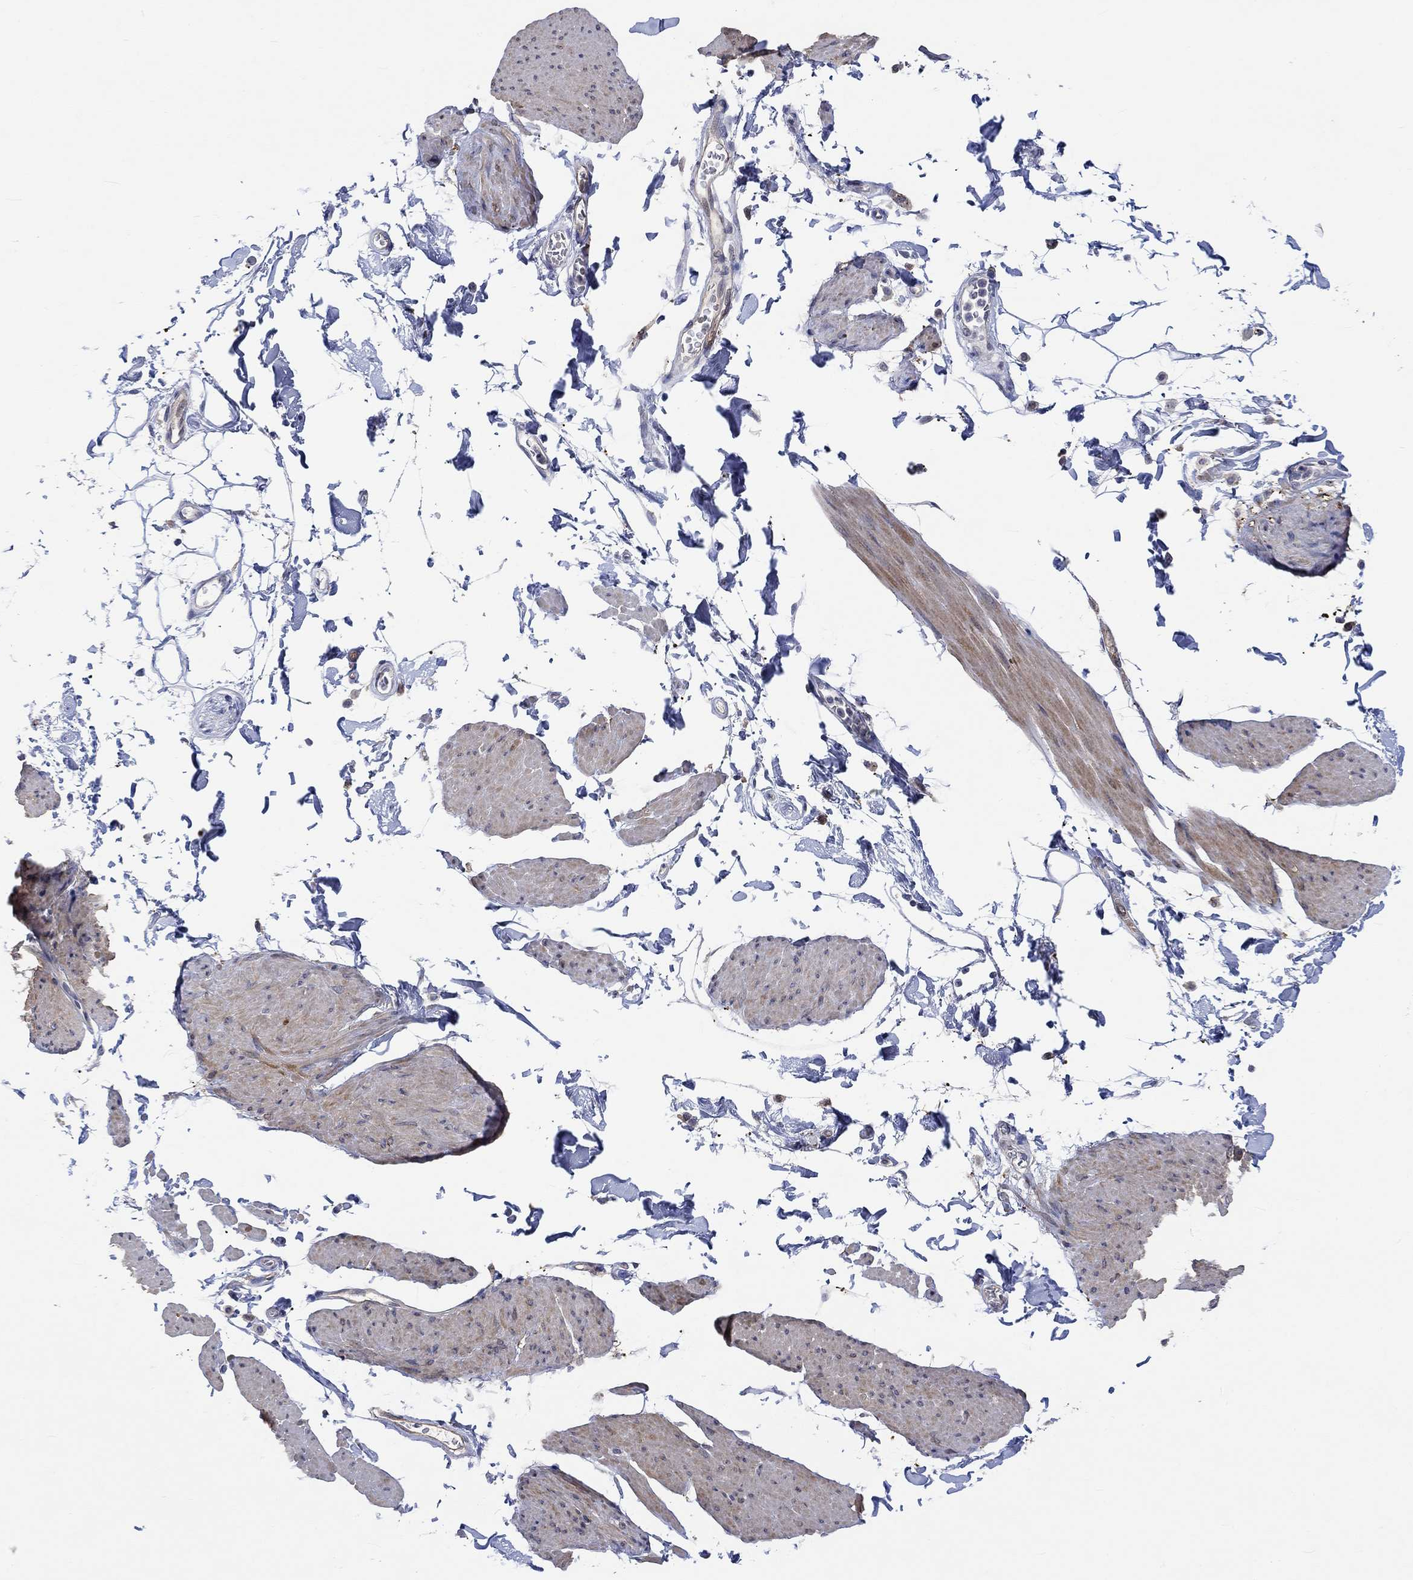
{"staining": {"intensity": "negative", "quantity": "none", "location": "none"}, "tissue": "smooth muscle", "cell_type": "Smooth muscle cells", "image_type": "normal", "snomed": [{"axis": "morphology", "description": "Normal tissue, NOS"}, {"axis": "topography", "description": "Adipose tissue"}, {"axis": "topography", "description": "Smooth muscle"}, {"axis": "topography", "description": "Peripheral nerve tissue"}], "caption": "Smooth muscle cells show no significant protein positivity in unremarkable smooth muscle. (DAB (3,3'-diaminobenzidine) immunohistochemistry with hematoxylin counter stain).", "gene": "TGM2", "patient": {"sex": "male", "age": 83}}